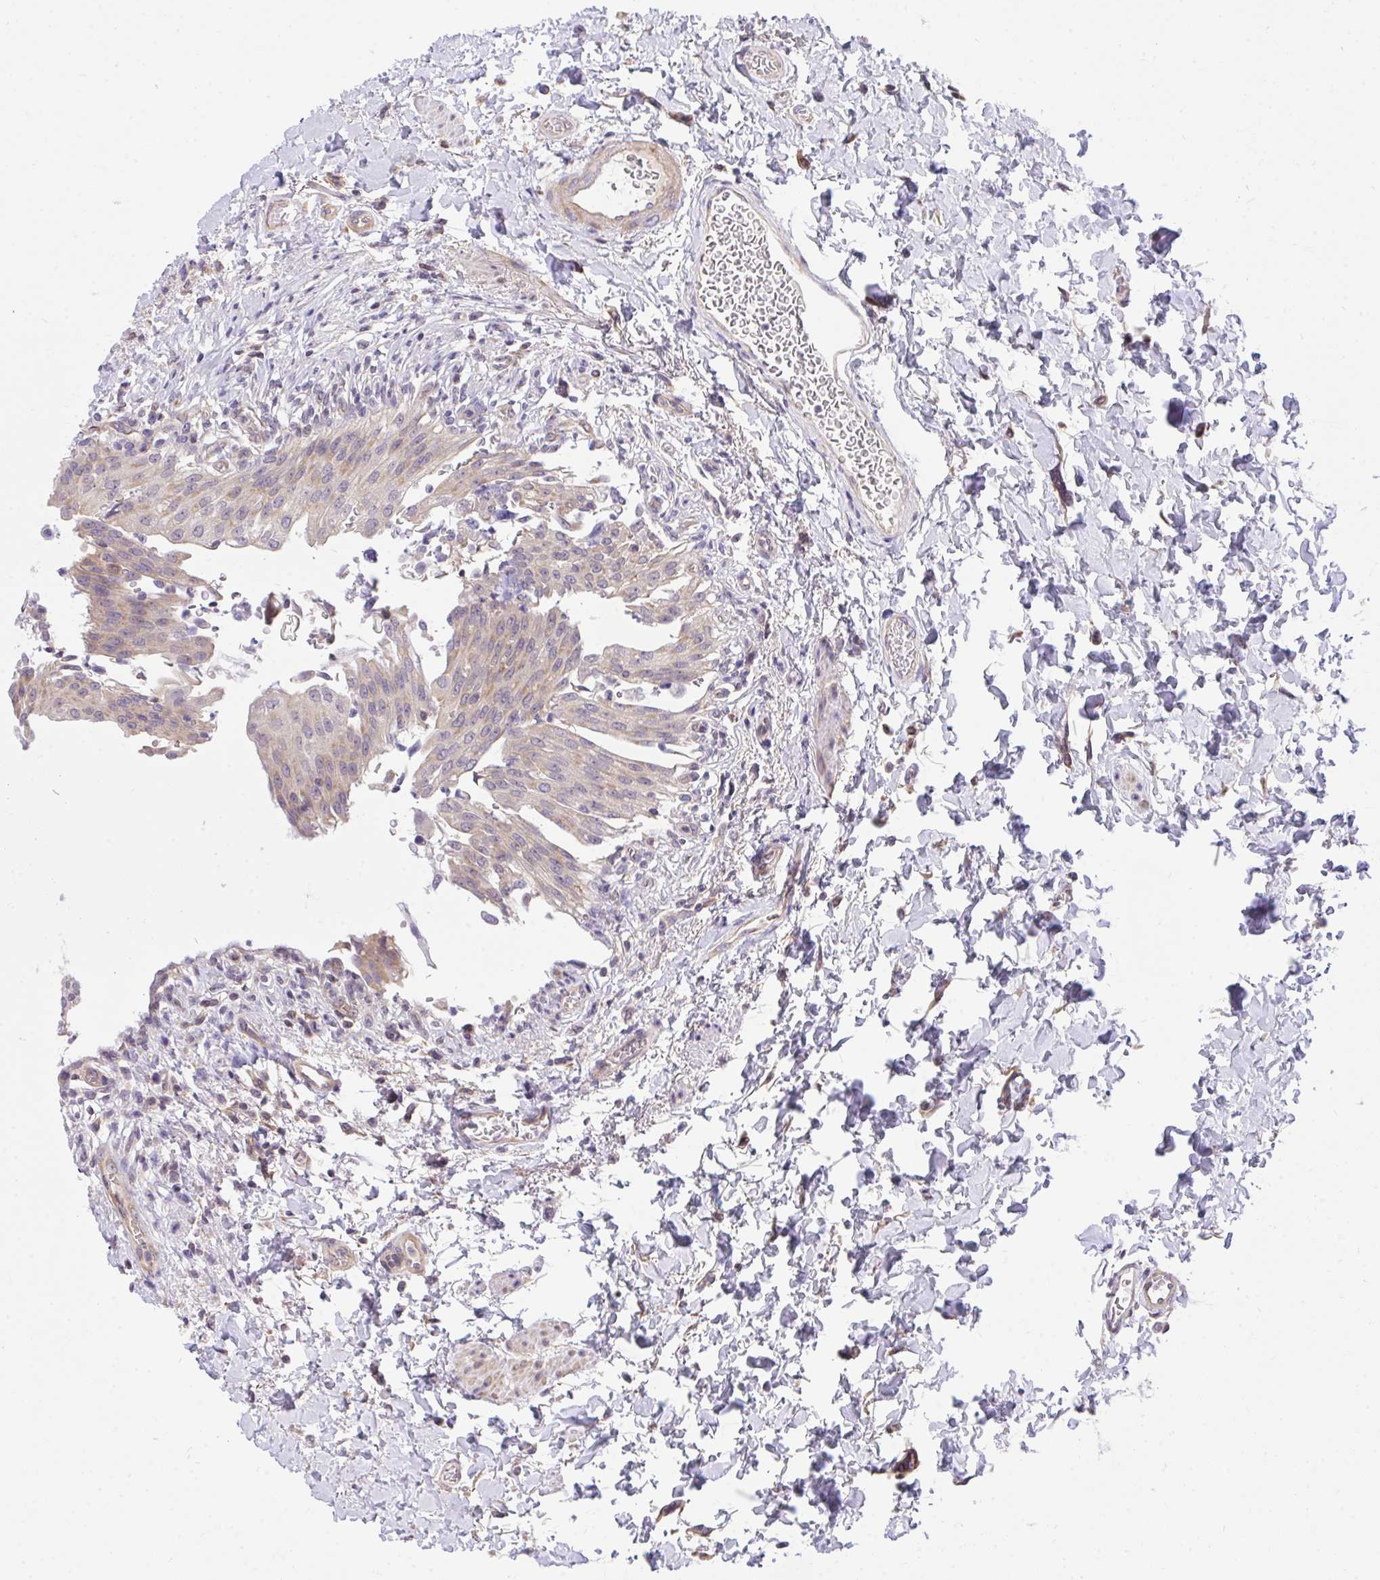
{"staining": {"intensity": "weak", "quantity": "25%-75%", "location": "cytoplasmic/membranous"}, "tissue": "urinary bladder", "cell_type": "Urothelial cells", "image_type": "normal", "snomed": [{"axis": "morphology", "description": "Normal tissue, NOS"}, {"axis": "topography", "description": "Urinary bladder"}, {"axis": "topography", "description": "Peripheral nerve tissue"}], "caption": "A low amount of weak cytoplasmic/membranous staining is appreciated in about 25%-75% of urothelial cells in benign urinary bladder.", "gene": "C19orf54", "patient": {"sex": "female", "age": 60}}